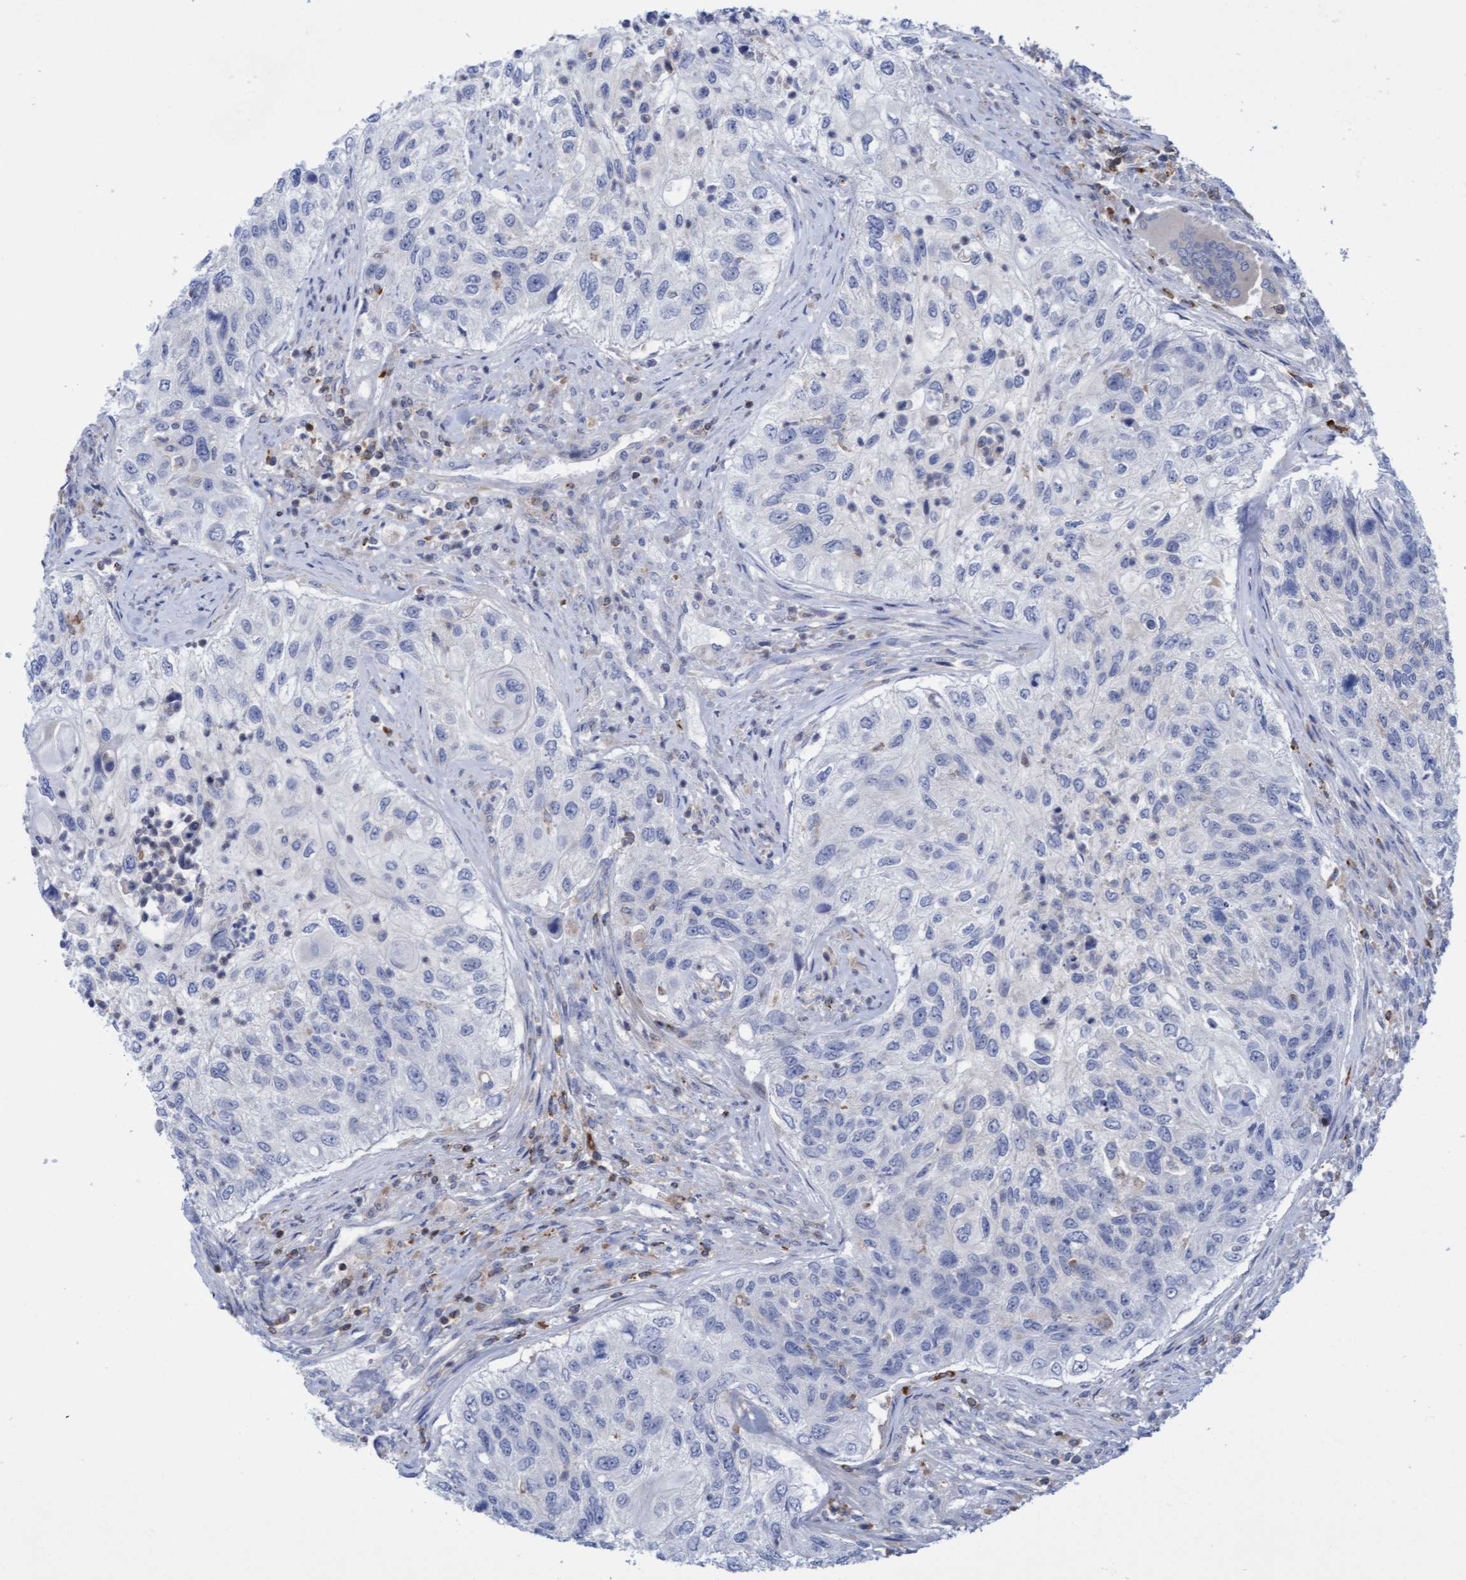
{"staining": {"intensity": "negative", "quantity": "none", "location": "none"}, "tissue": "urothelial cancer", "cell_type": "Tumor cells", "image_type": "cancer", "snomed": [{"axis": "morphology", "description": "Urothelial carcinoma, High grade"}, {"axis": "topography", "description": "Urinary bladder"}], "caption": "Urothelial cancer was stained to show a protein in brown. There is no significant staining in tumor cells. Brightfield microscopy of immunohistochemistry (IHC) stained with DAB (brown) and hematoxylin (blue), captured at high magnification.", "gene": "FNBP1", "patient": {"sex": "female", "age": 60}}